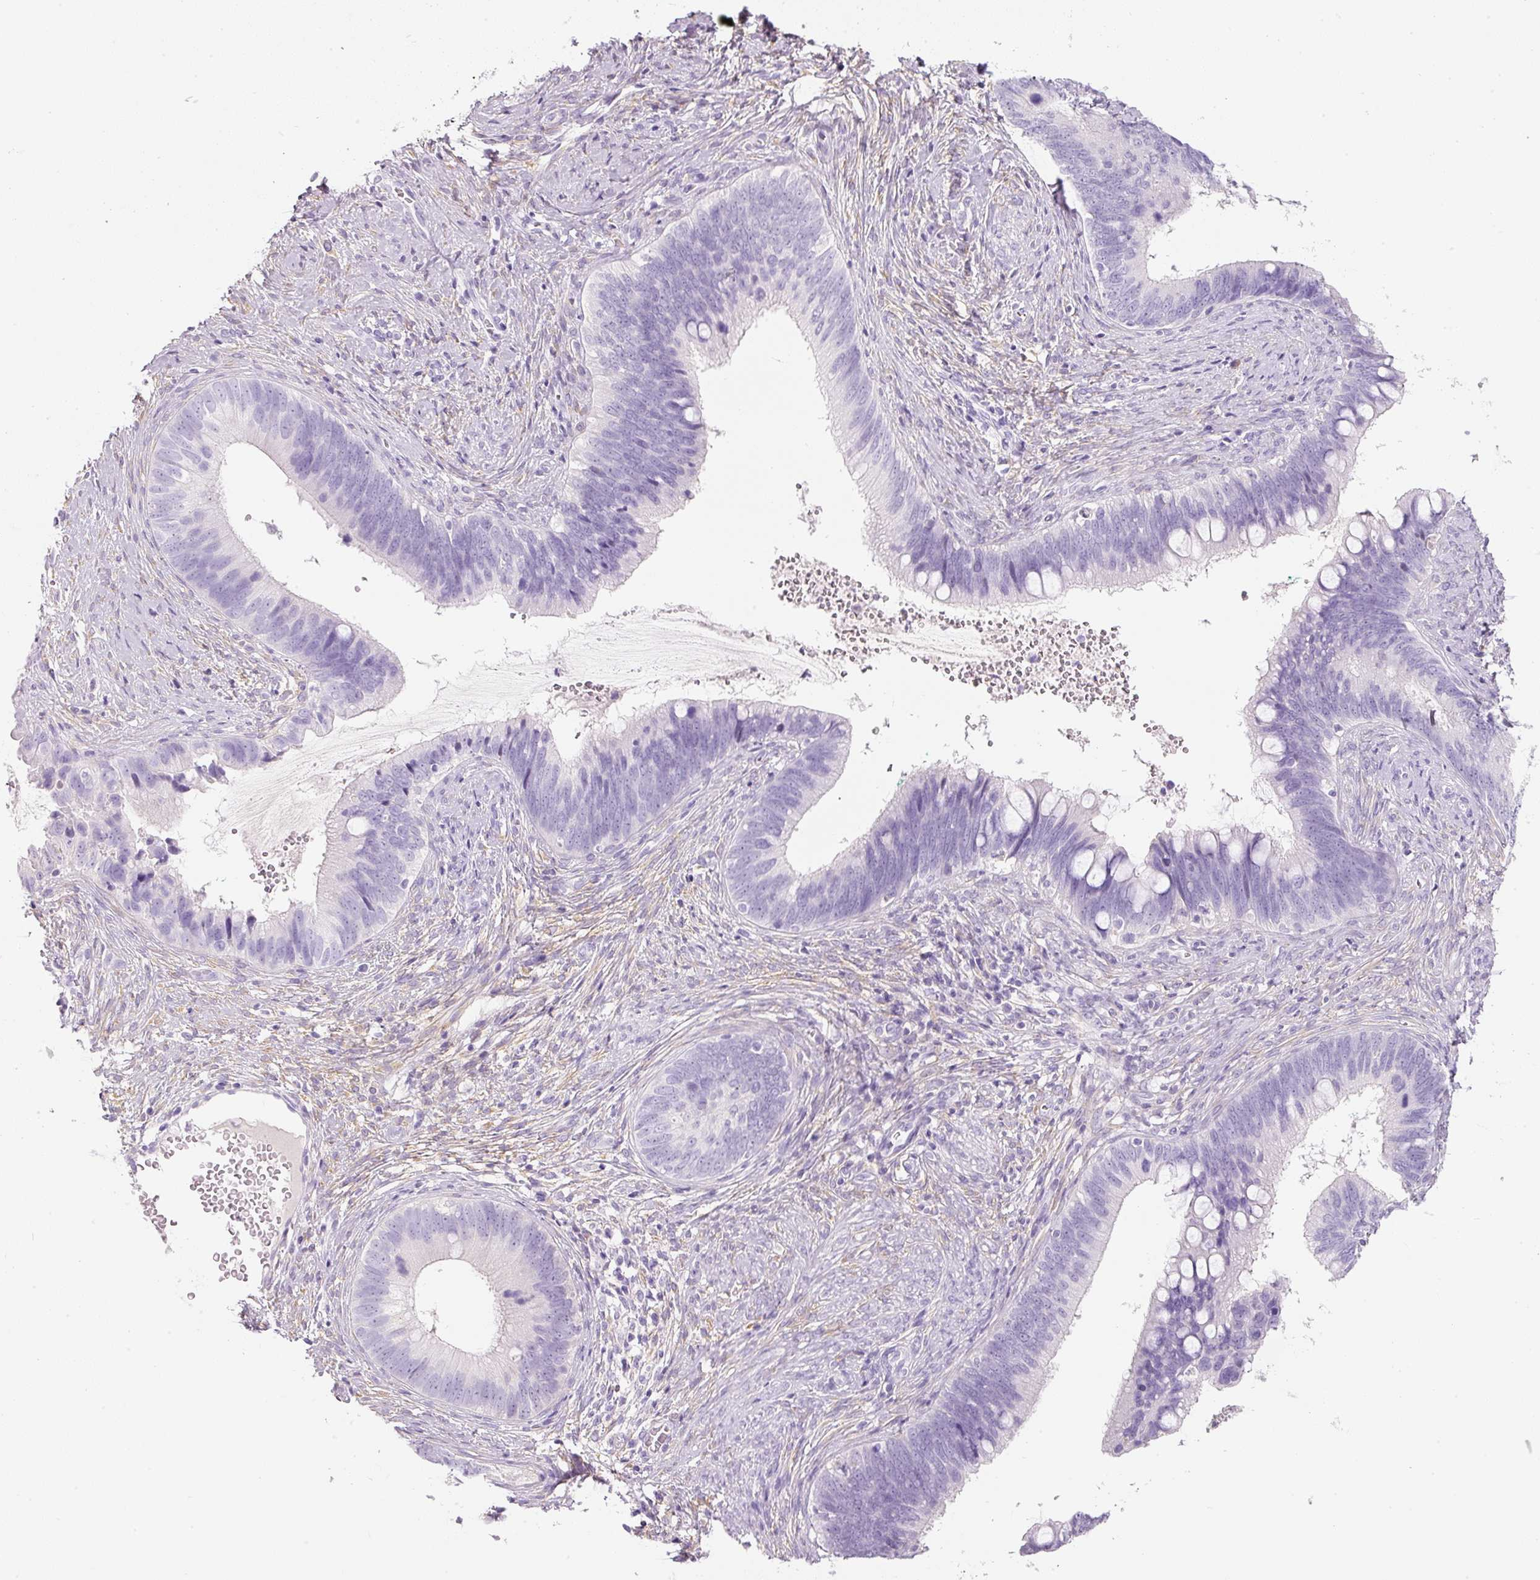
{"staining": {"intensity": "negative", "quantity": "none", "location": "none"}, "tissue": "cervical cancer", "cell_type": "Tumor cells", "image_type": "cancer", "snomed": [{"axis": "morphology", "description": "Adenocarcinoma, NOS"}, {"axis": "topography", "description": "Cervix"}], "caption": "Tumor cells are negative for brown protein staining in cervical cancer (adenocarcinoma). The staining is performed using DAB (3,3'-diaminobenzidine) brown chromogen with nuclei counter-stained in using hematoxylin.", "gene": "DNM1", "patient": {"sex": "female", "age": 42}}